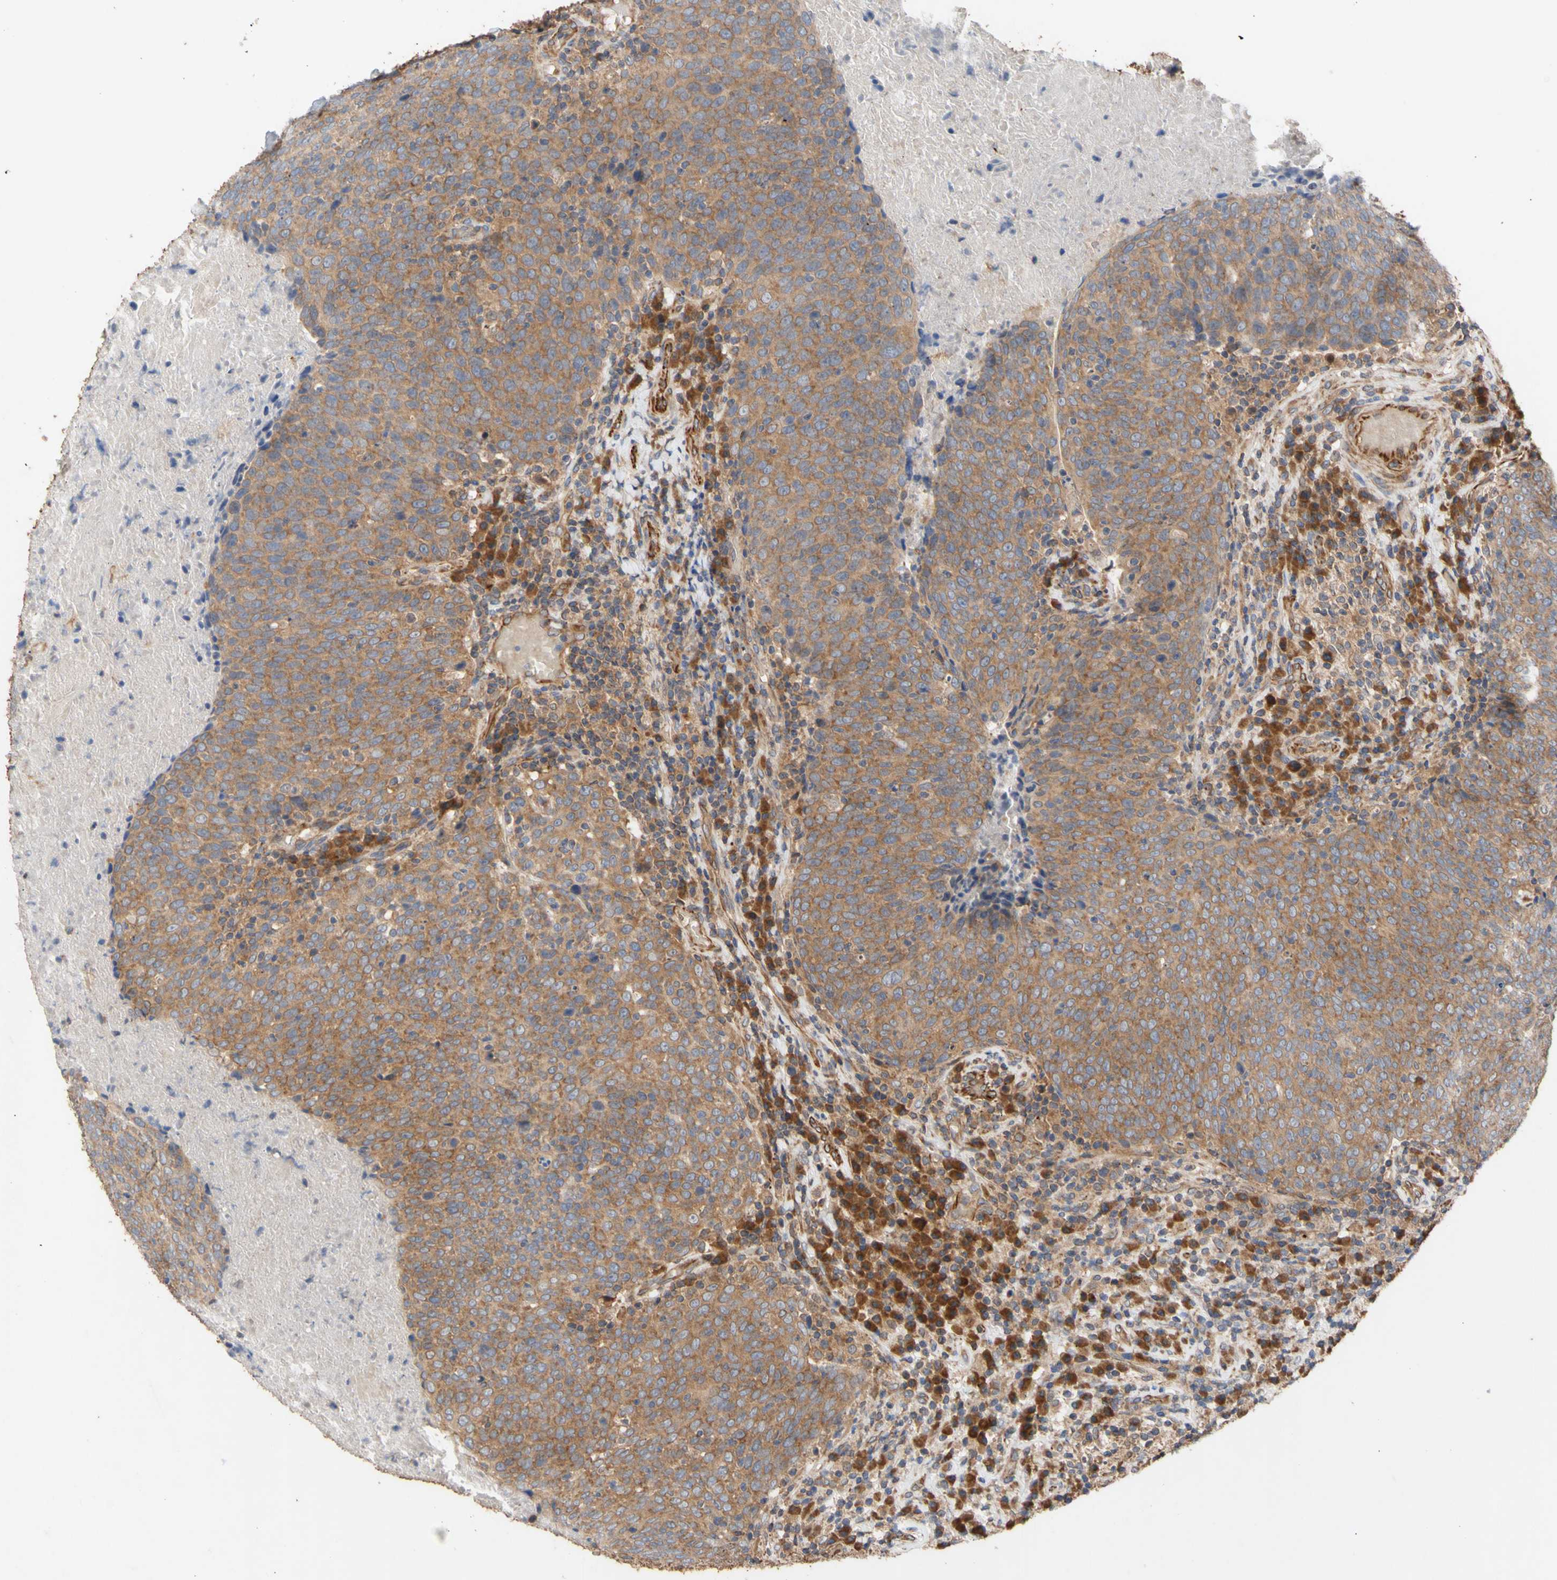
{"staining": {"intensity": "moderate", "quantity": ">75%", "location": "cytoplasmic/membranous"}, "tissue": "head and neck cancer", "cell_type": "Tumor cells", "image_type": "cancer", "snomed": [{"axis": "morphology", "description": "Squamous cell carcinoma, NOS"}, {"axis": "morphology", "description": "Squamous cell carcinoma, metastatic, NOS"}, {"axis": "topography", "description": "Lymph node"}, {"axis": "topography", "description": "Head-Neck"}], "caption": "Immunohistochemistry (IHC) photomicrograph of human head and neck squamous cell carcinoma stained for a protein (brown), which shows medium levels of moderate cytoplasmic/membranous expression in approximately >75% of tumor cells.", "gene": "EIF2S3", "patient": {"sex": "male", "age": 62}}